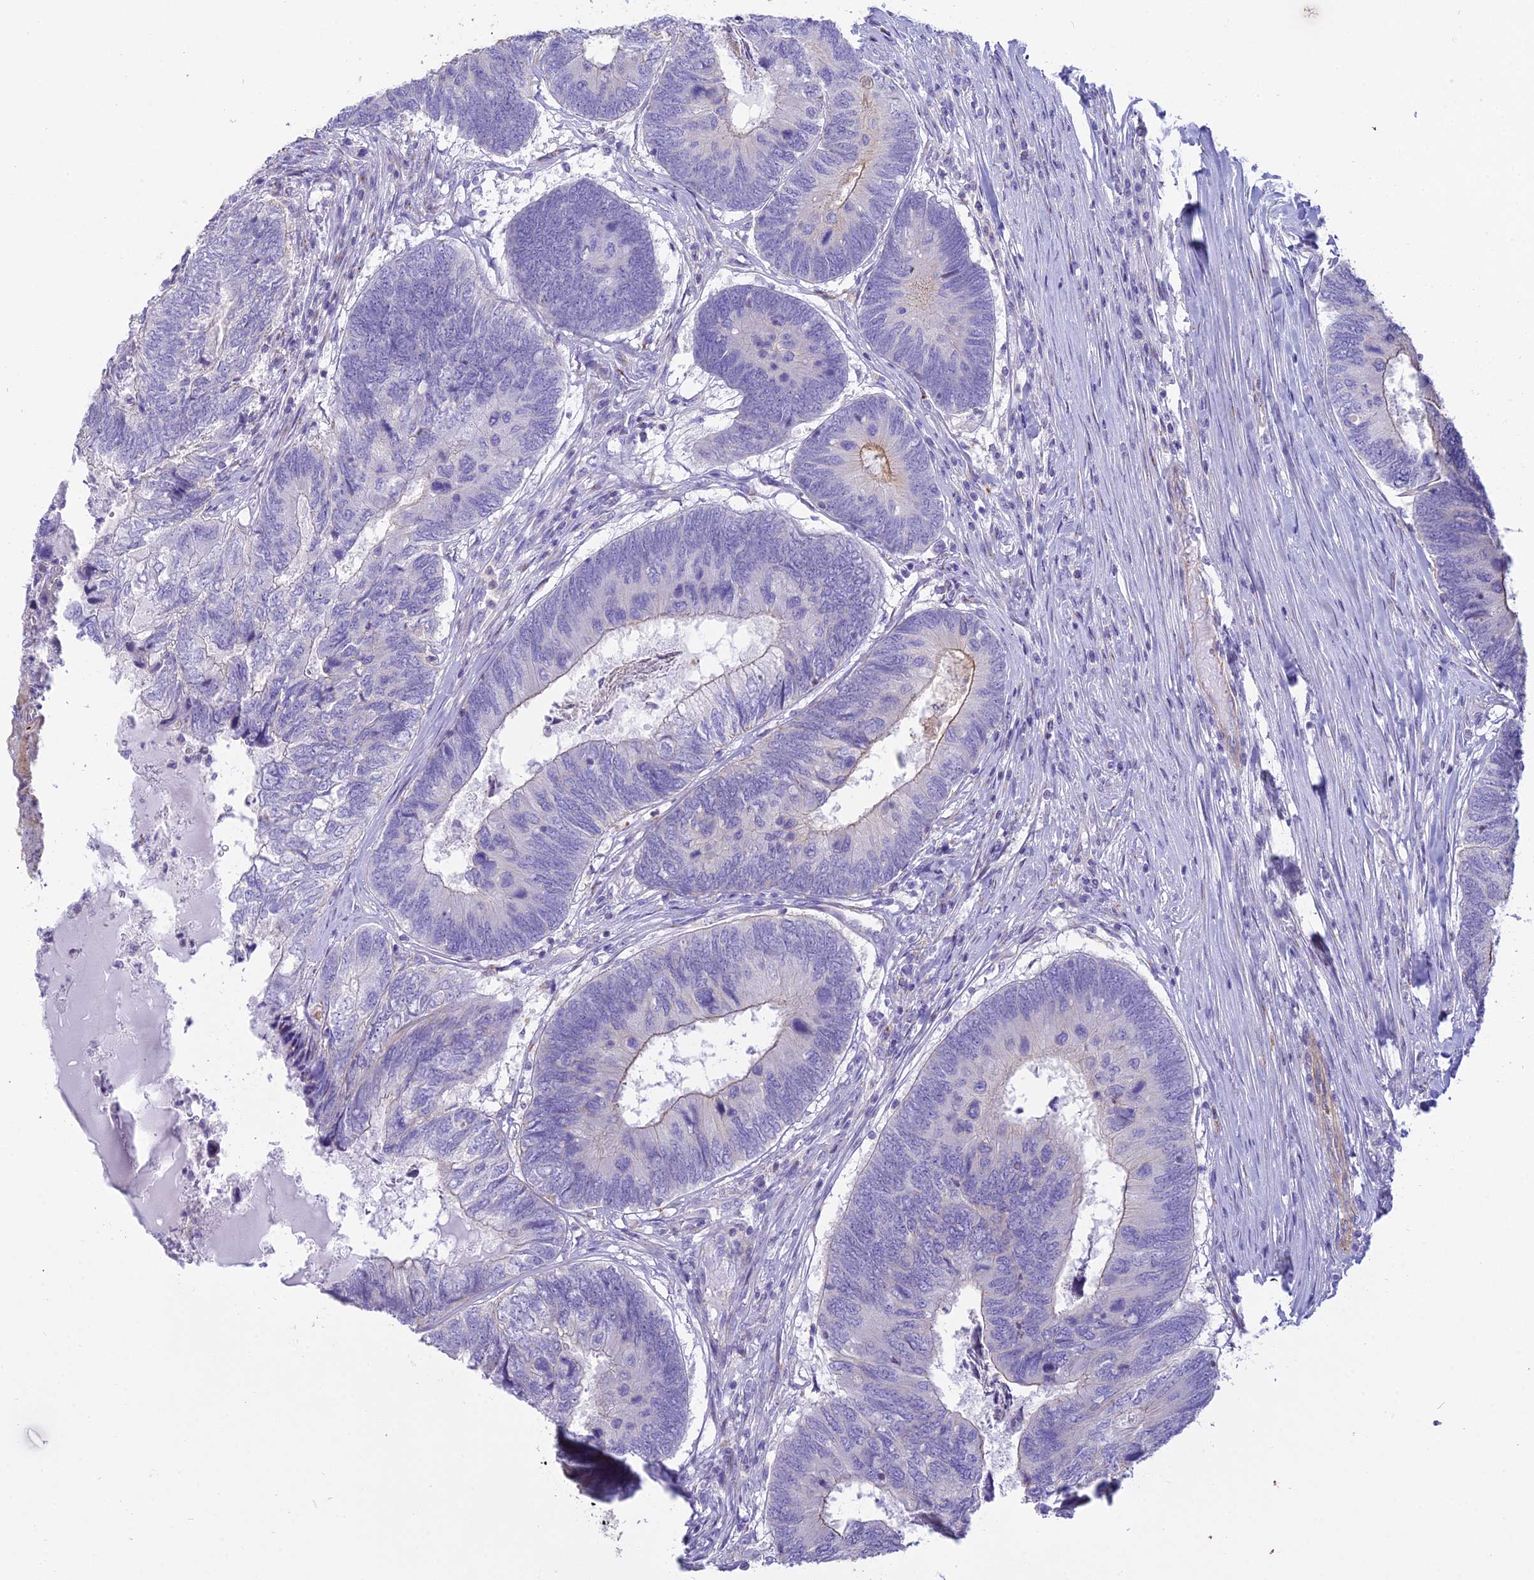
{"staining": {"intensity": "weak", "quantity": "<25%", "location": "cytoplasmic/membranous"}, "tissue": "colorectal cancer", "cell_type": "Tumor cells", "image_type": "cancer", "snomed": [{"axis": "morphology", "description": "Adenocarcinoma, NOS"}, {"axis": "topography", "description": "Colon"}], "caption": "The IHC photomicrograph has no significant positivity in tumor cells of adenocarcinoma (colorectal) tissue. (DAB (3,3'-diaminobenzidine) IHC visualized using brightfield microscopy, high magnification).", "gene": "SMIM24", "patient": {"sex": "female", "age": 67}}